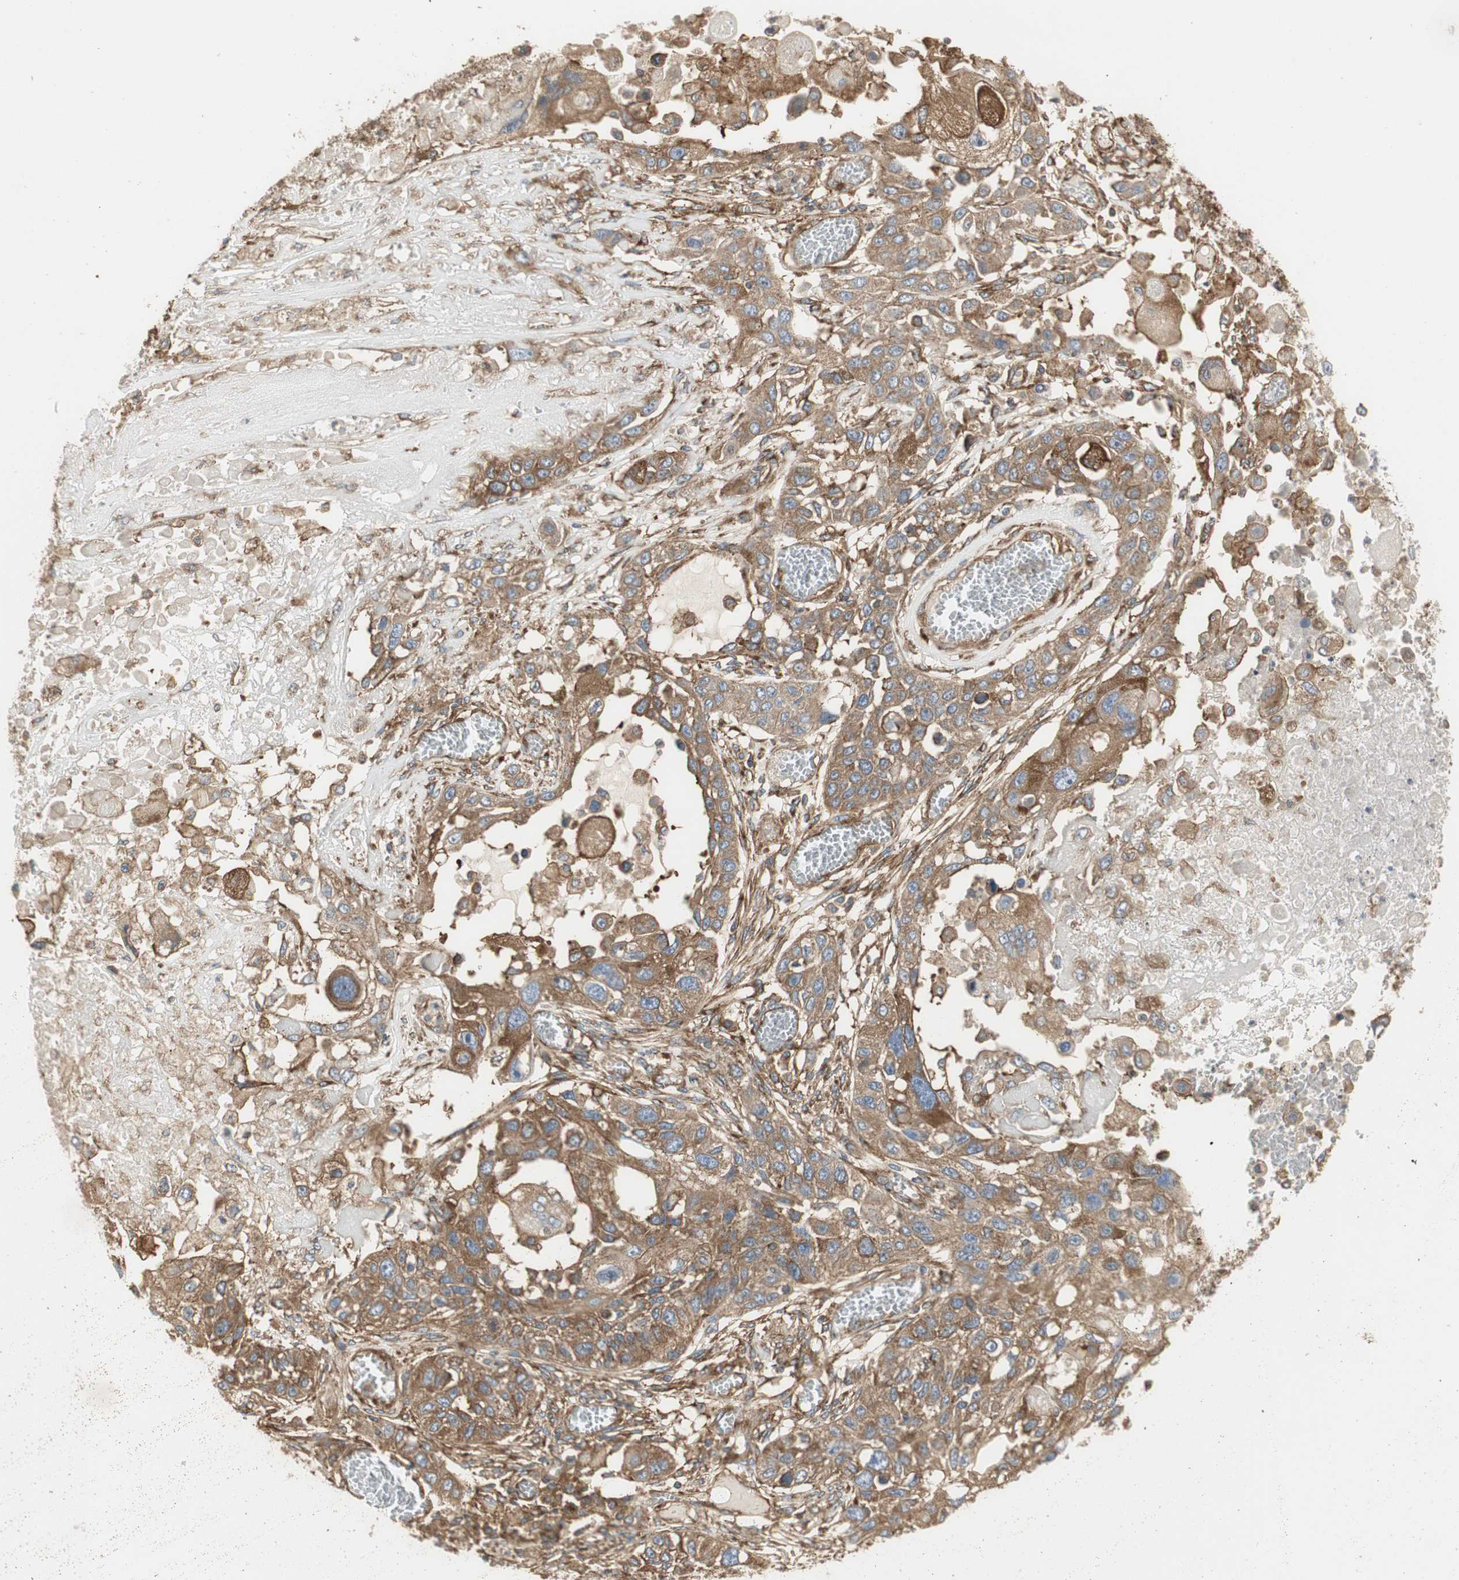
{"staining": {"intensity": "moderate", "quantity": ">75%", "location": "cytoplasmic/membranous"}, "tissue": "lung cancer", "cell_type": "Tumor cells", "image_type": "cancer", "snomed": [{"axis": "morphology", "description": "Squamous cell carcinoma, NOS"}, {"axis": "topography", "description": "Lung"}], "caption": "Protein staining of lung squamous cell carcinoma tissue shows moderate cytoplasmic/membranous staining in about >75% of tumor cells.", "gene": "H6PD", "patient": {"sex": "male", "age": 71}}